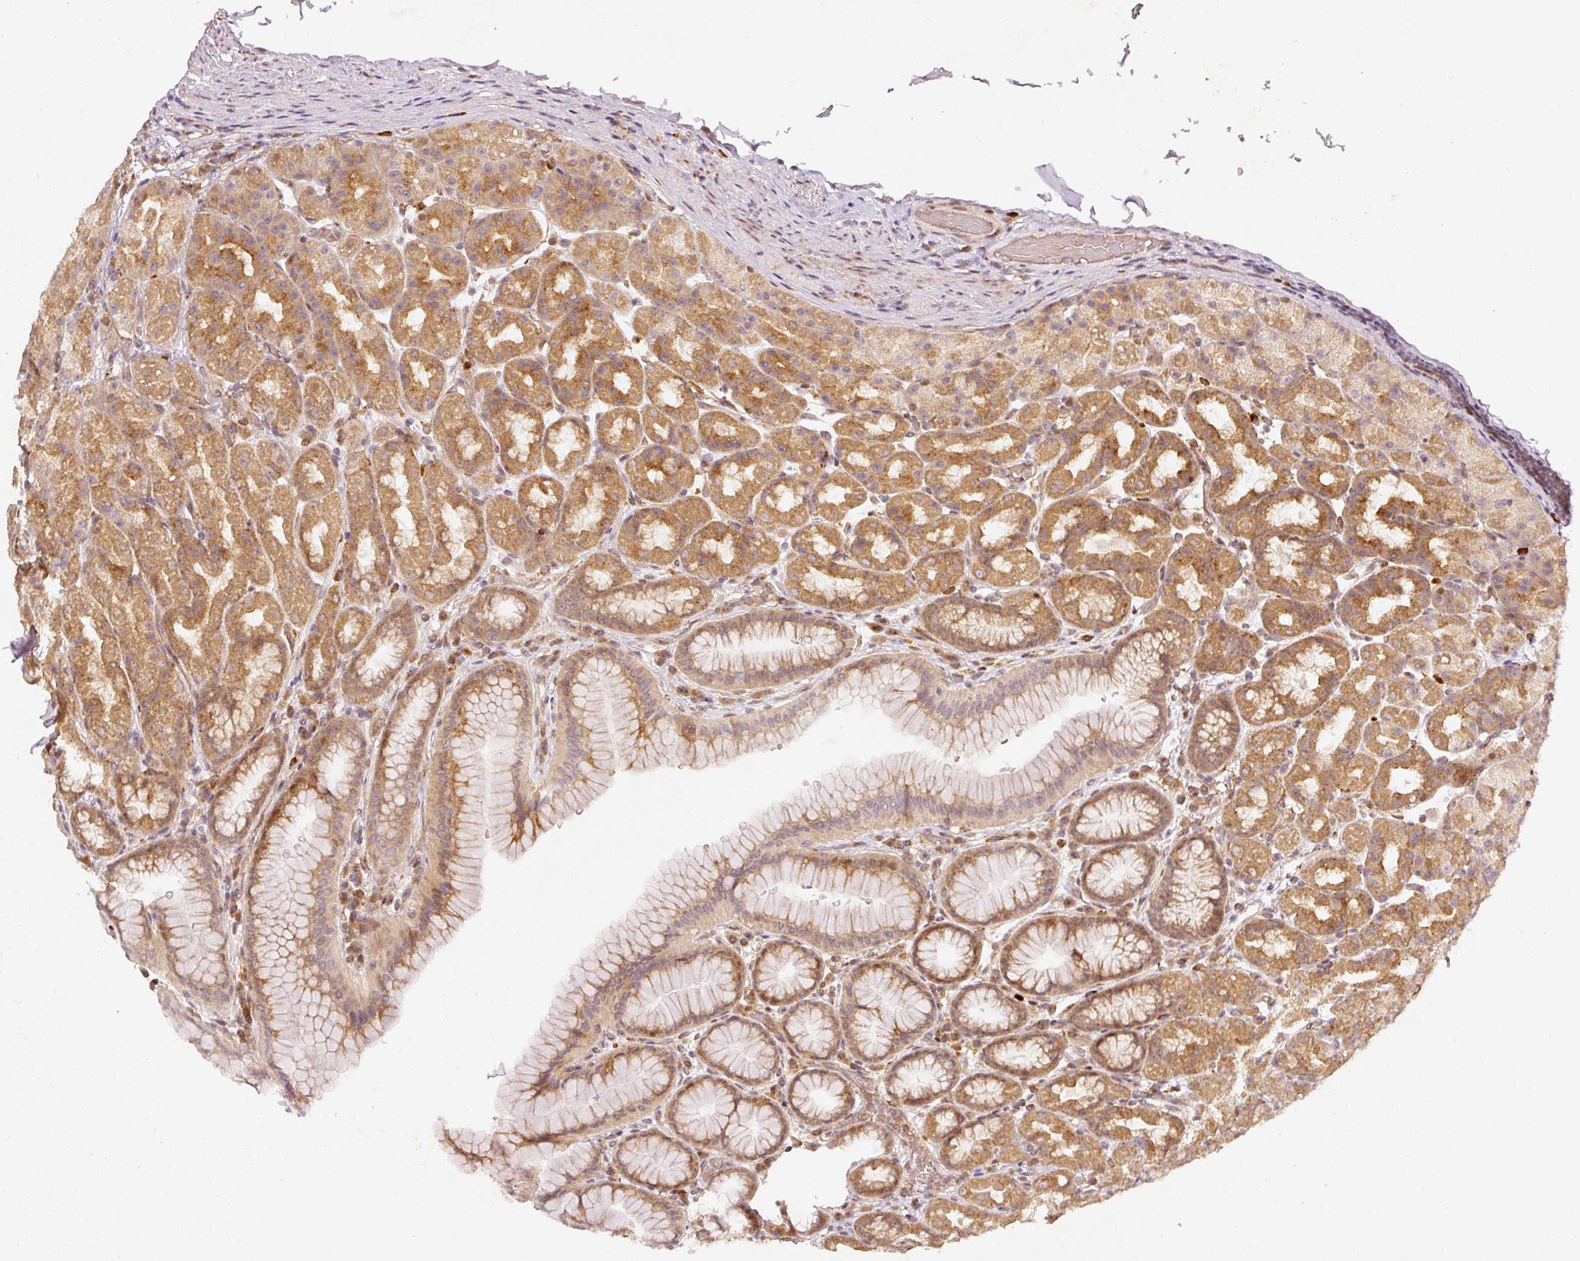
{"staining": {"intensity": "moderate", "quantity": ">75%", "location": "cytoplasmic/membranous"}, "tissue": "stomach", "cell_type": "Glandular cells", "image_type": "normal", "snomed": [{"axis": "morphology", "description": "Normal tissue, NOS"}, {"axis": "topography", "description": "Stomach, upper"}, {"axis": "topography", "description": "Stomach"}], "caption": "There is medium levels of moderate cytoplasmic/membranous staining in glandular cells of normal stomach, as demonstrated by immunohistochemical staining (brown color).", "gene": "ZNF580", "patient": {"sex": "male", "age": 68}}